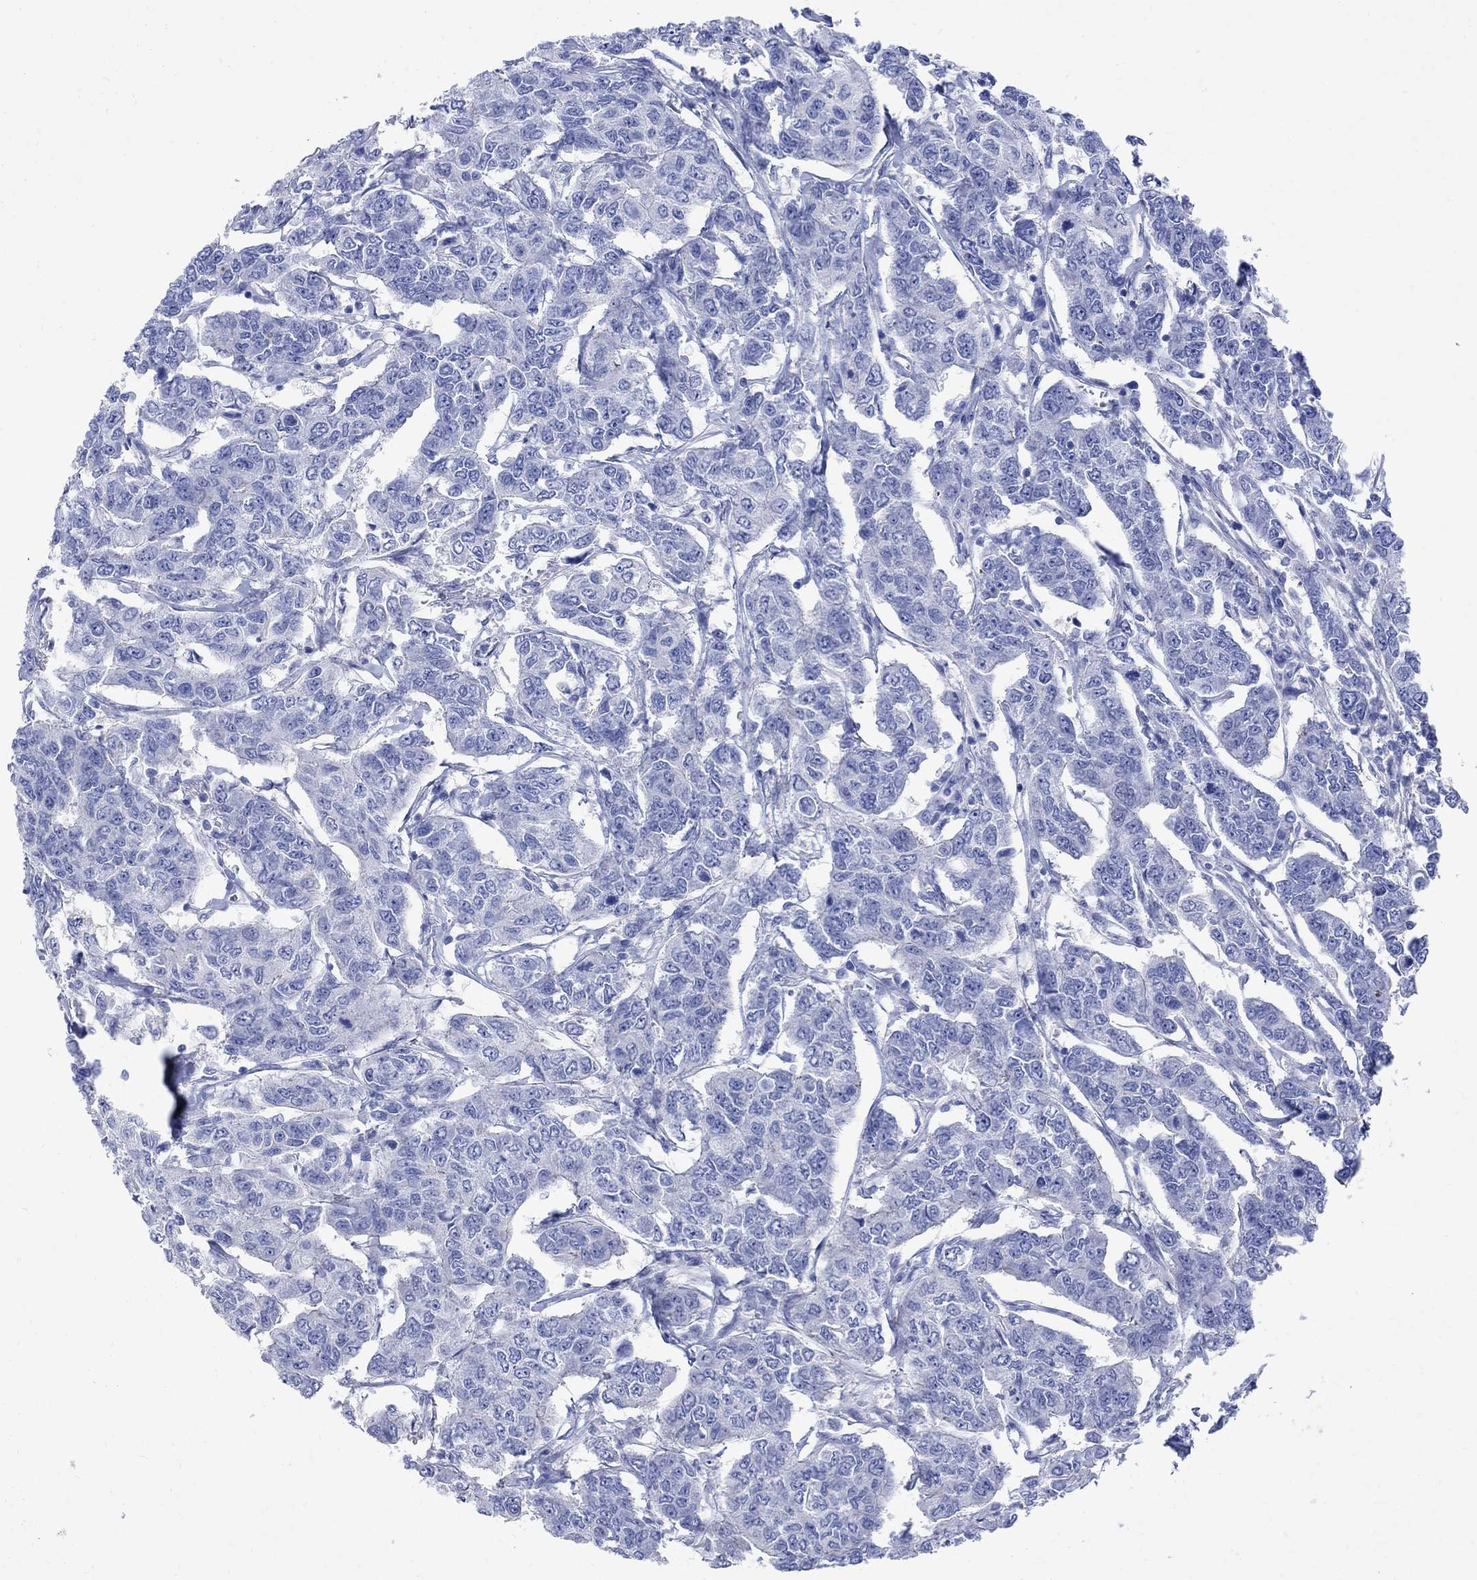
{"staining": {"intensity": "negative", "quantity": "none", "location": "none"}, "tissue": "breast cancer", "cell_type": "Tumor cells", "image_type": "cancer", "snomed": [{"axis": "morphology", "description": "Duct carcinoma"}, {"axis": "topography", "description": "Breast"}], "caption": "Immunohistochemical staining of human breast cancer reveals no significant staining in tumor cells.", "gene": "PARVB", "patient": {"sex": "female", "age": 88}}